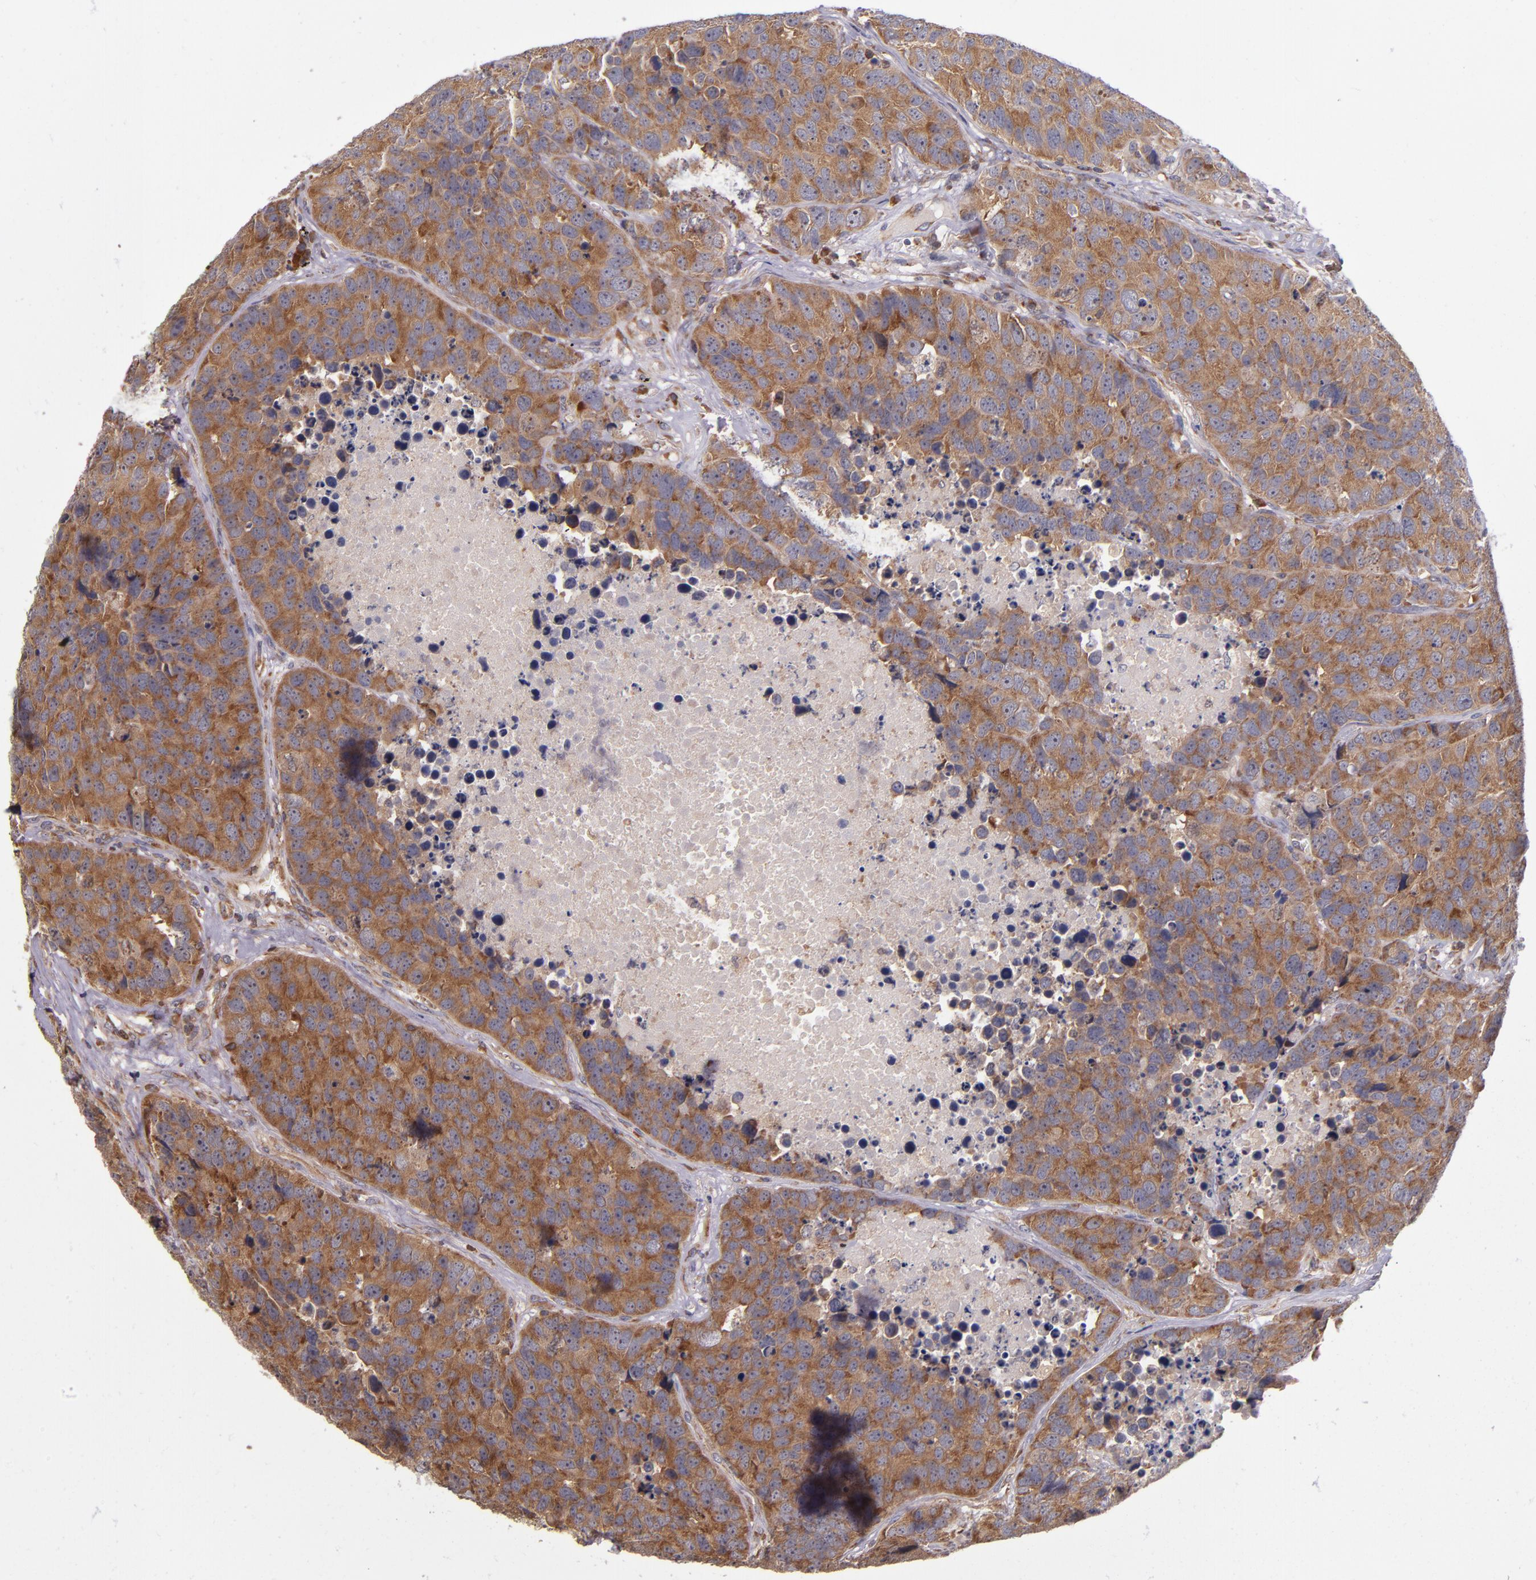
{"staining": {"intensity": "moderate", "quantity": ">75%", "location": "cytoplasmic/membranous"}, "tissue": "carcinoid", "cell_type": "Tumor cells", "image_type": "cancer", "snomed": [{"axis": "morphology", "description": "Carcinoid, malignant, NOS"}, {"axis": "topography", "description": "Lung"}], "caption": "Moderate cytoplasmic/membranous positivity is identified in approximately >75% of tumor cells in carcinoid.", "gene": "EIF4ENIF1", "patient": {"sex": "male", "age": 60}}